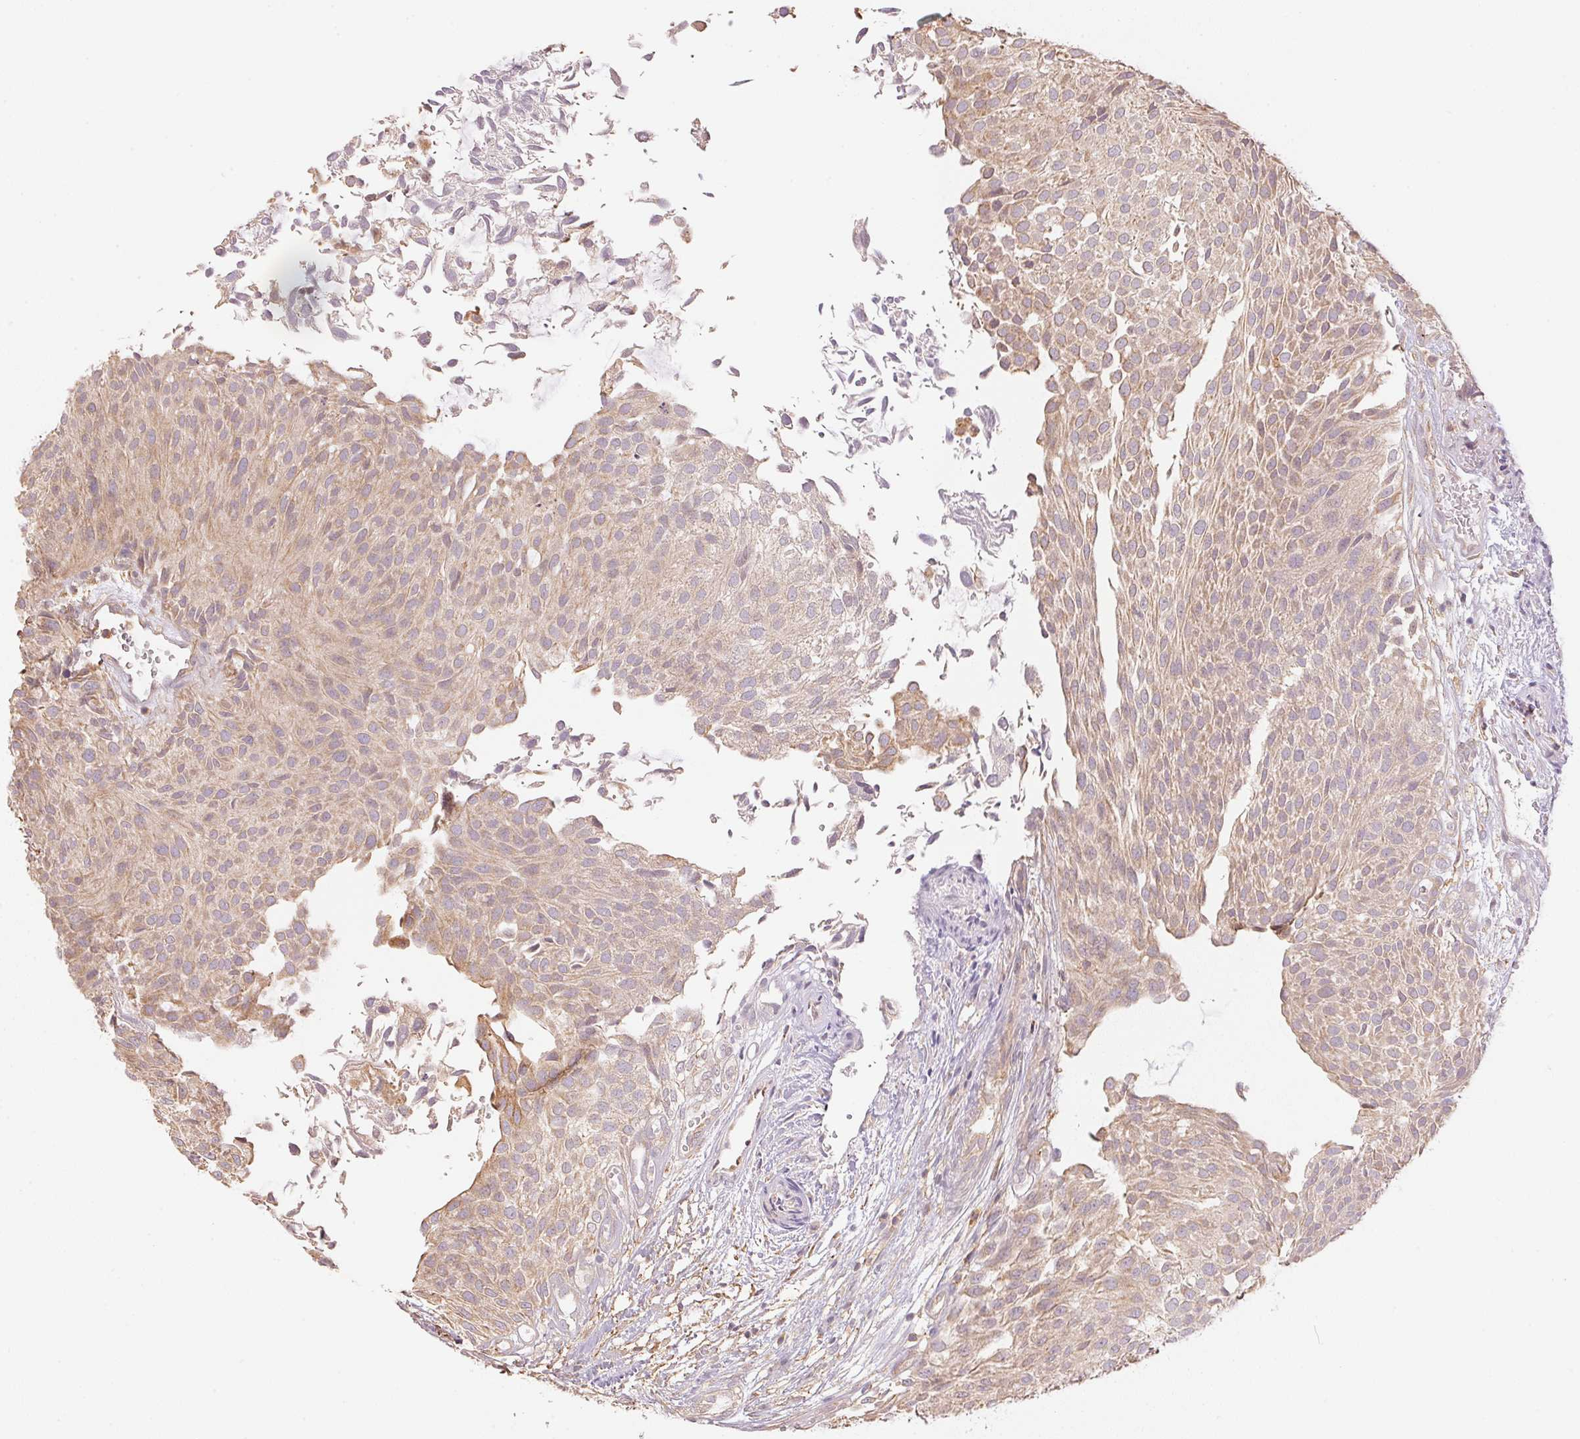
{"staining": {"intensity": "weak", "quantity": ">75%", "location": "cytoplasmic/membranous"}, "tissue": "urothelial cancer", "cell_type": "Tumor cells", "image_type": "cancer", "snomed": [{"axis": "morphology", "description": "Urothelial carcinoma, NOS"}, {"axis": "topography", "description": "Urinary bladder"}], "caption": "Transitional cell carcinoma stained with DAB (3,3'-diaminobenzidine) immunohistochemistry (IHC) reveals low levels of weak cytoplasmic/membranous expression in about >75% of tumor cells. (IHC, brightfield microscopy, high magnification).", "gene": "C6orf163", "patient": {"sex": "male", "age": 84}}